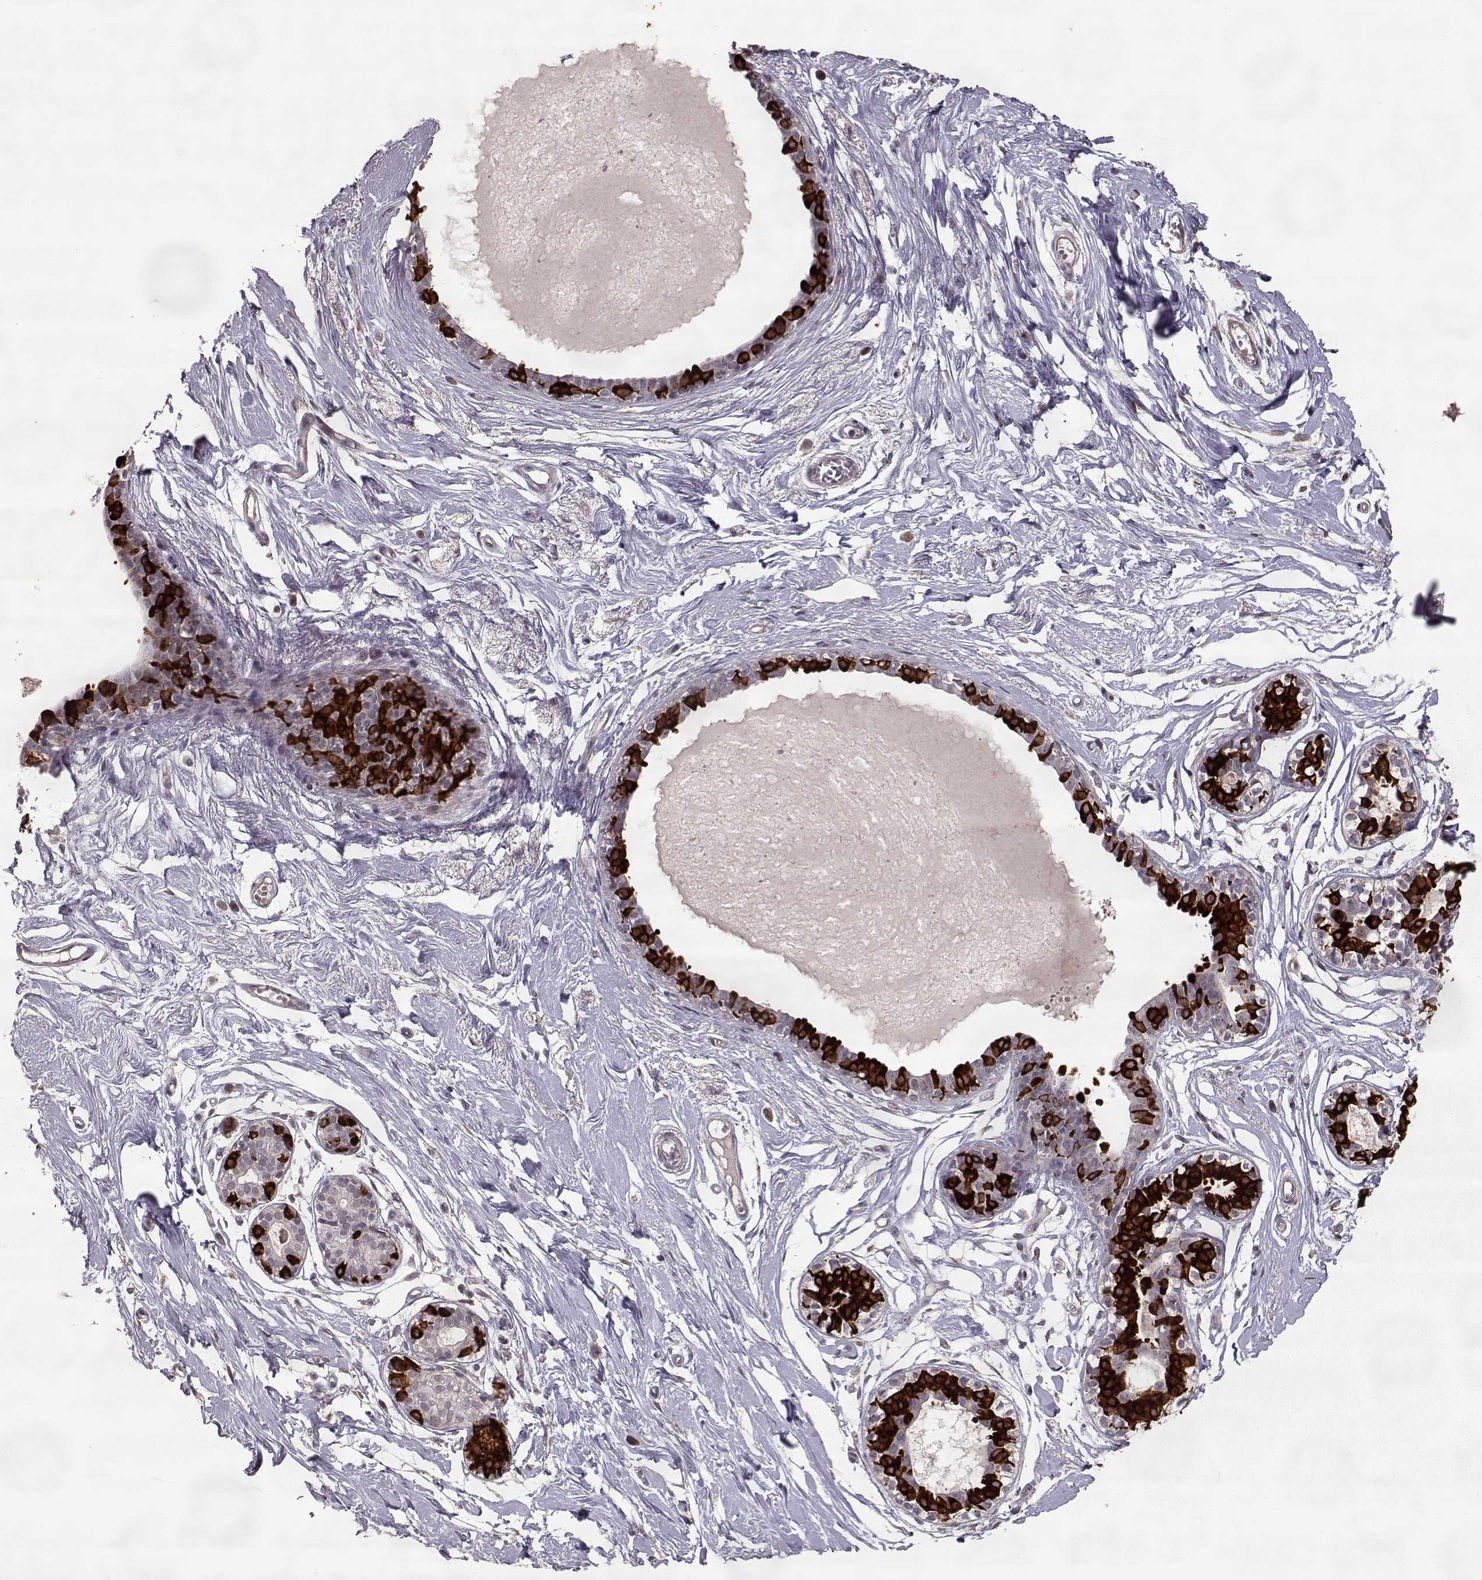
{"staining": {"intensity": "negative", "quantity": "none", "location": "none"}, "tissue": "breast", "cell_type": "Adipocytes", "image_type": "normal", "snomed": [{"axis": "morphology", "description": "Normal tissue, NOS"}, {"axis": "topography", "description": "Breast"}], "caption": "DAB (3,3'-diaminobenzidine) immunohistochemical staining of unremarkable human breast shows no significant expression in adipocytes. (DAB (3,3'-diaminobenzidine) immunohistochemistry (IHC) visualized using brightfield microscopy, high magnification).", "gene": "ELOVL5", "patient": {"sex": "female", "age": 49}}